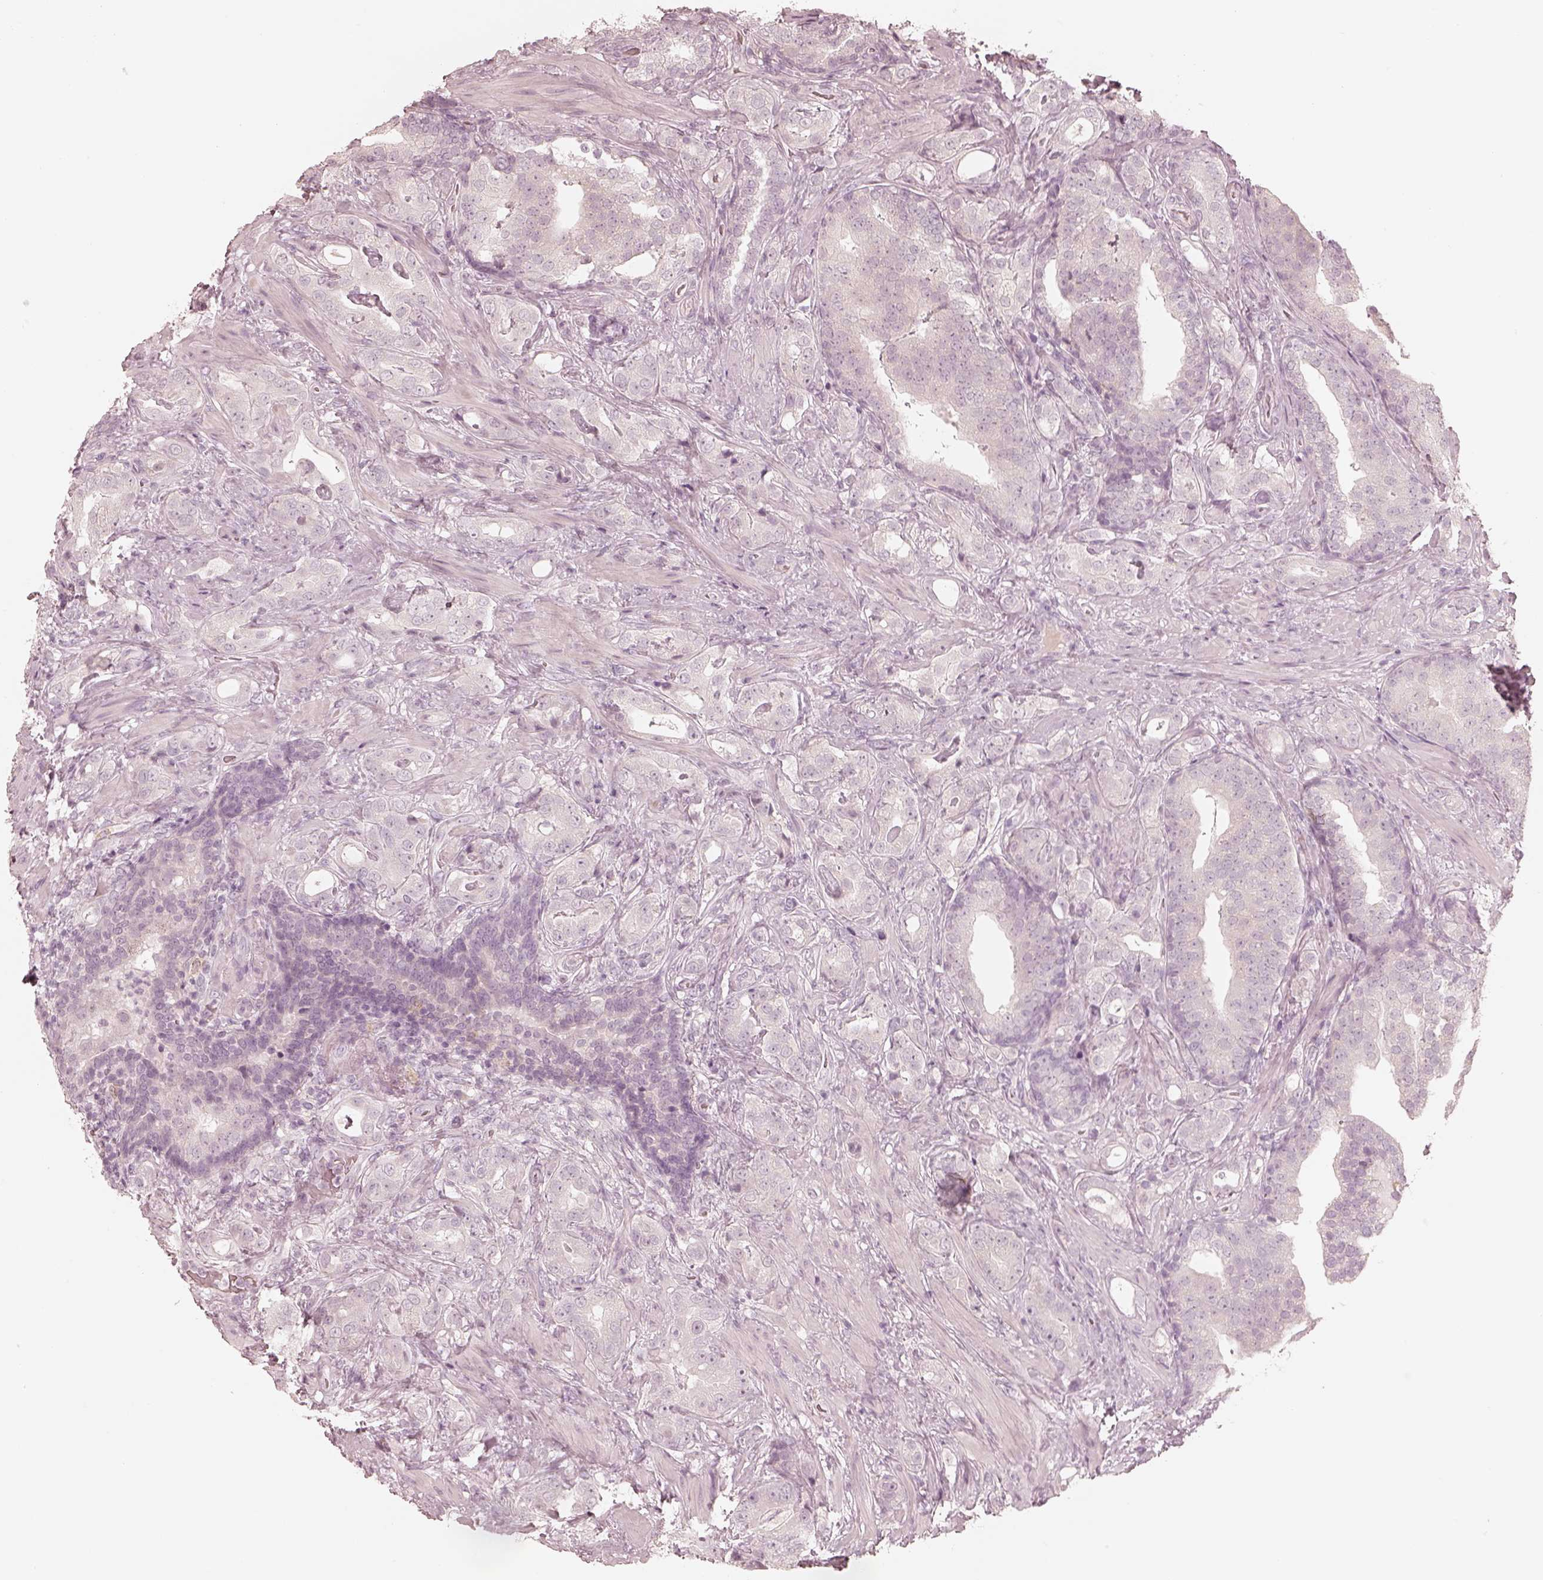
{"staining": {"intensity": "negative", "quantity": "none", "location": "none"}, "tissue": "prostate cancer", "cell_type": "Tumor cells", "image_type": "cancer", "snomed": [{"axis": "morphology", "description": "Adenocarcinoma, NOS"}, {"axis": "topography", "description": "Prostate"}], "caption": "Immunohistochemical staining of human prostate cancer demonstrates no significant staining in tumor cells.", "gene": "CALR3", "patient": {"sex": "male", "age": 57}}